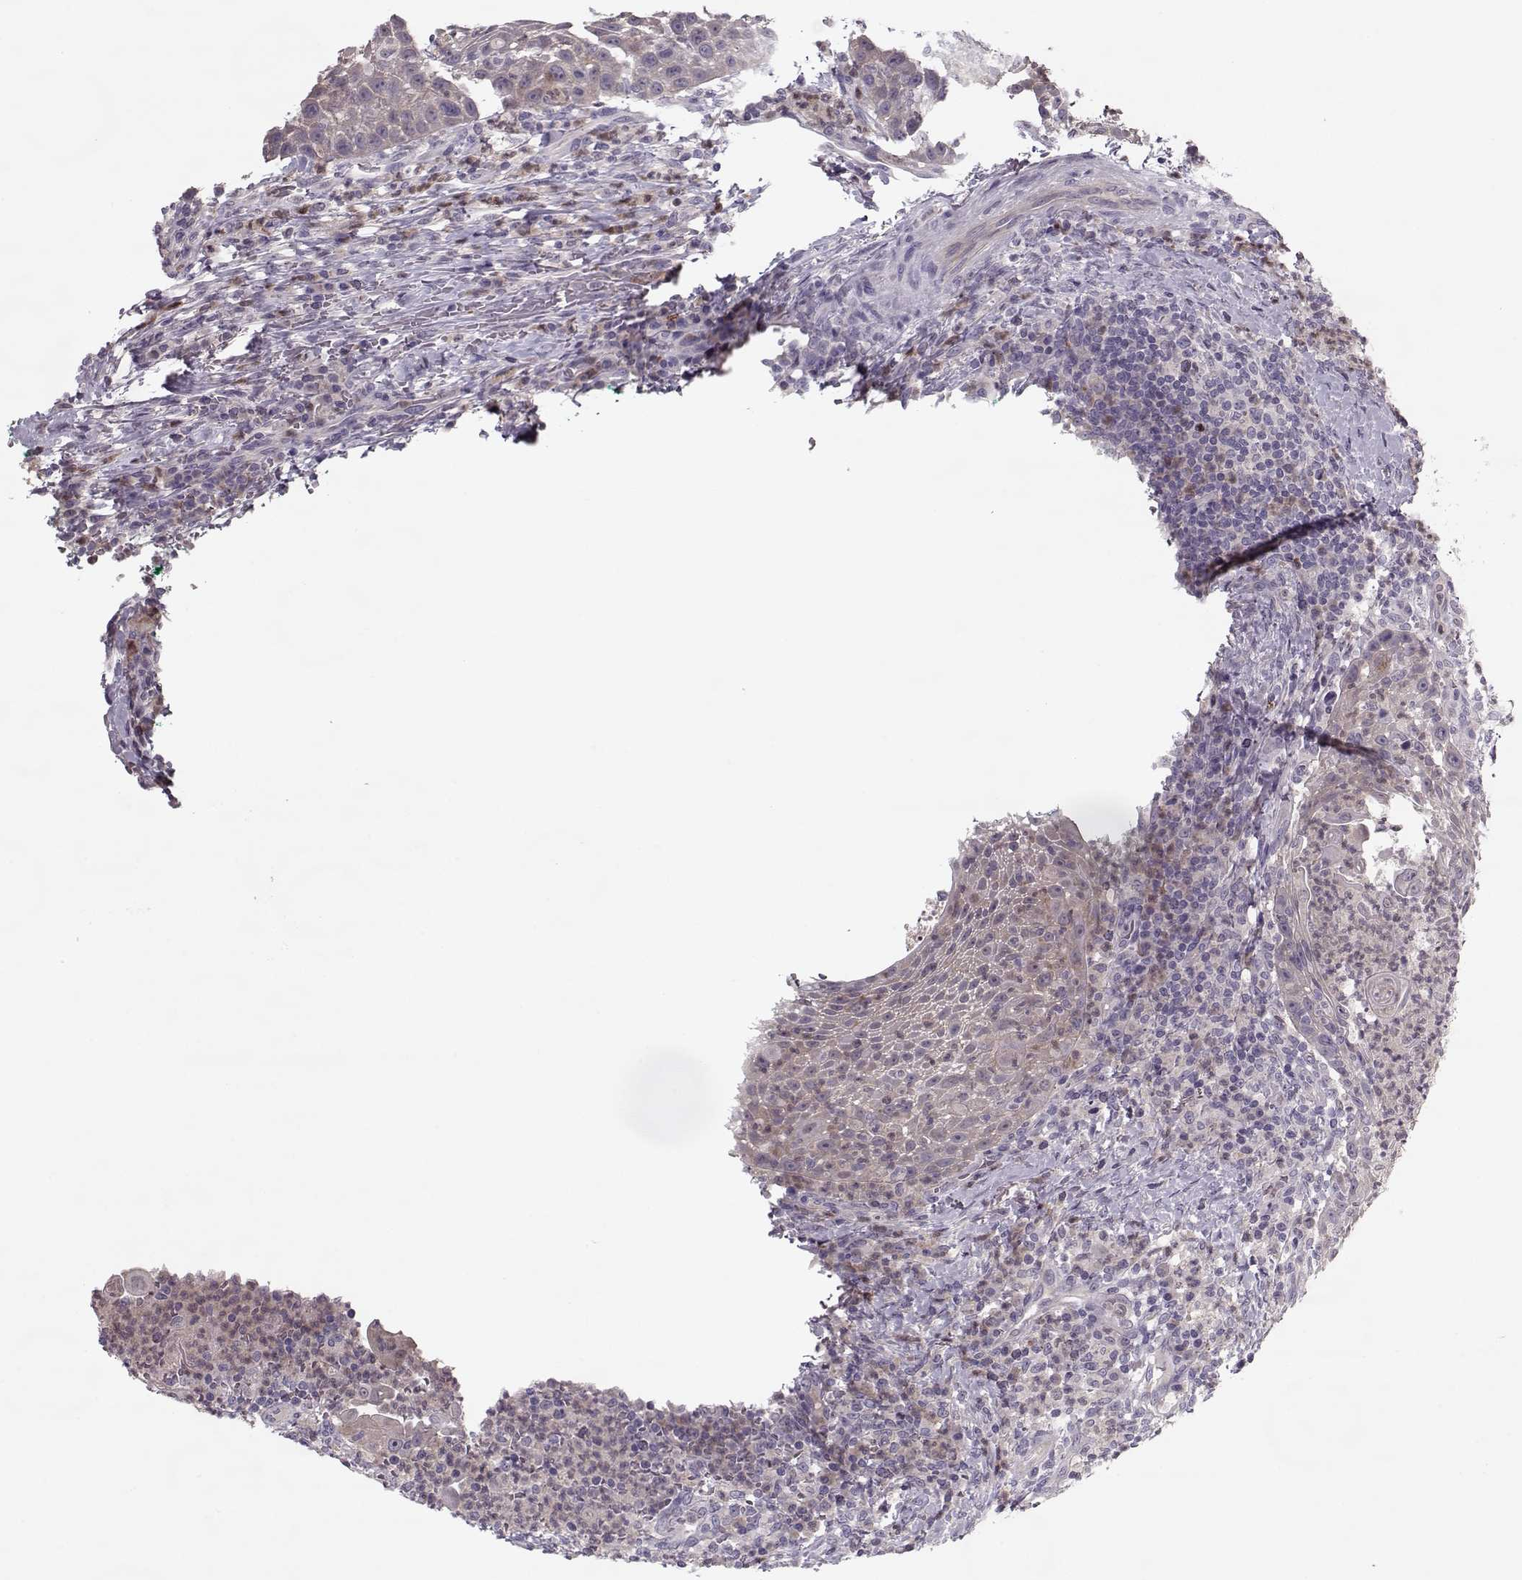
{"staining": {"intensity": "weak", "quantity": ">75%", "location": "cytoplasmic/membranous"}, "tissue": "head and neck cancer", "cell_type": "Tumor cells", "image_type": "cancer", "snomed": [{"axis": "morphology", "description": "Squamous cell carcinoma, NOS"}, {"axis": "topography", "description": "Head-Neck"}], "caption": "High-magnification brightfield microscopy of head and neck cancer stained with DAB (brown) and counterstained with hematoxylin (blue). tumor cells exhibit weak cytoplasmic/membranous expression is identified in approximately>75% of cells.", "gene": "ACOT11", "patient": {"sex": "male", "age": 69}}